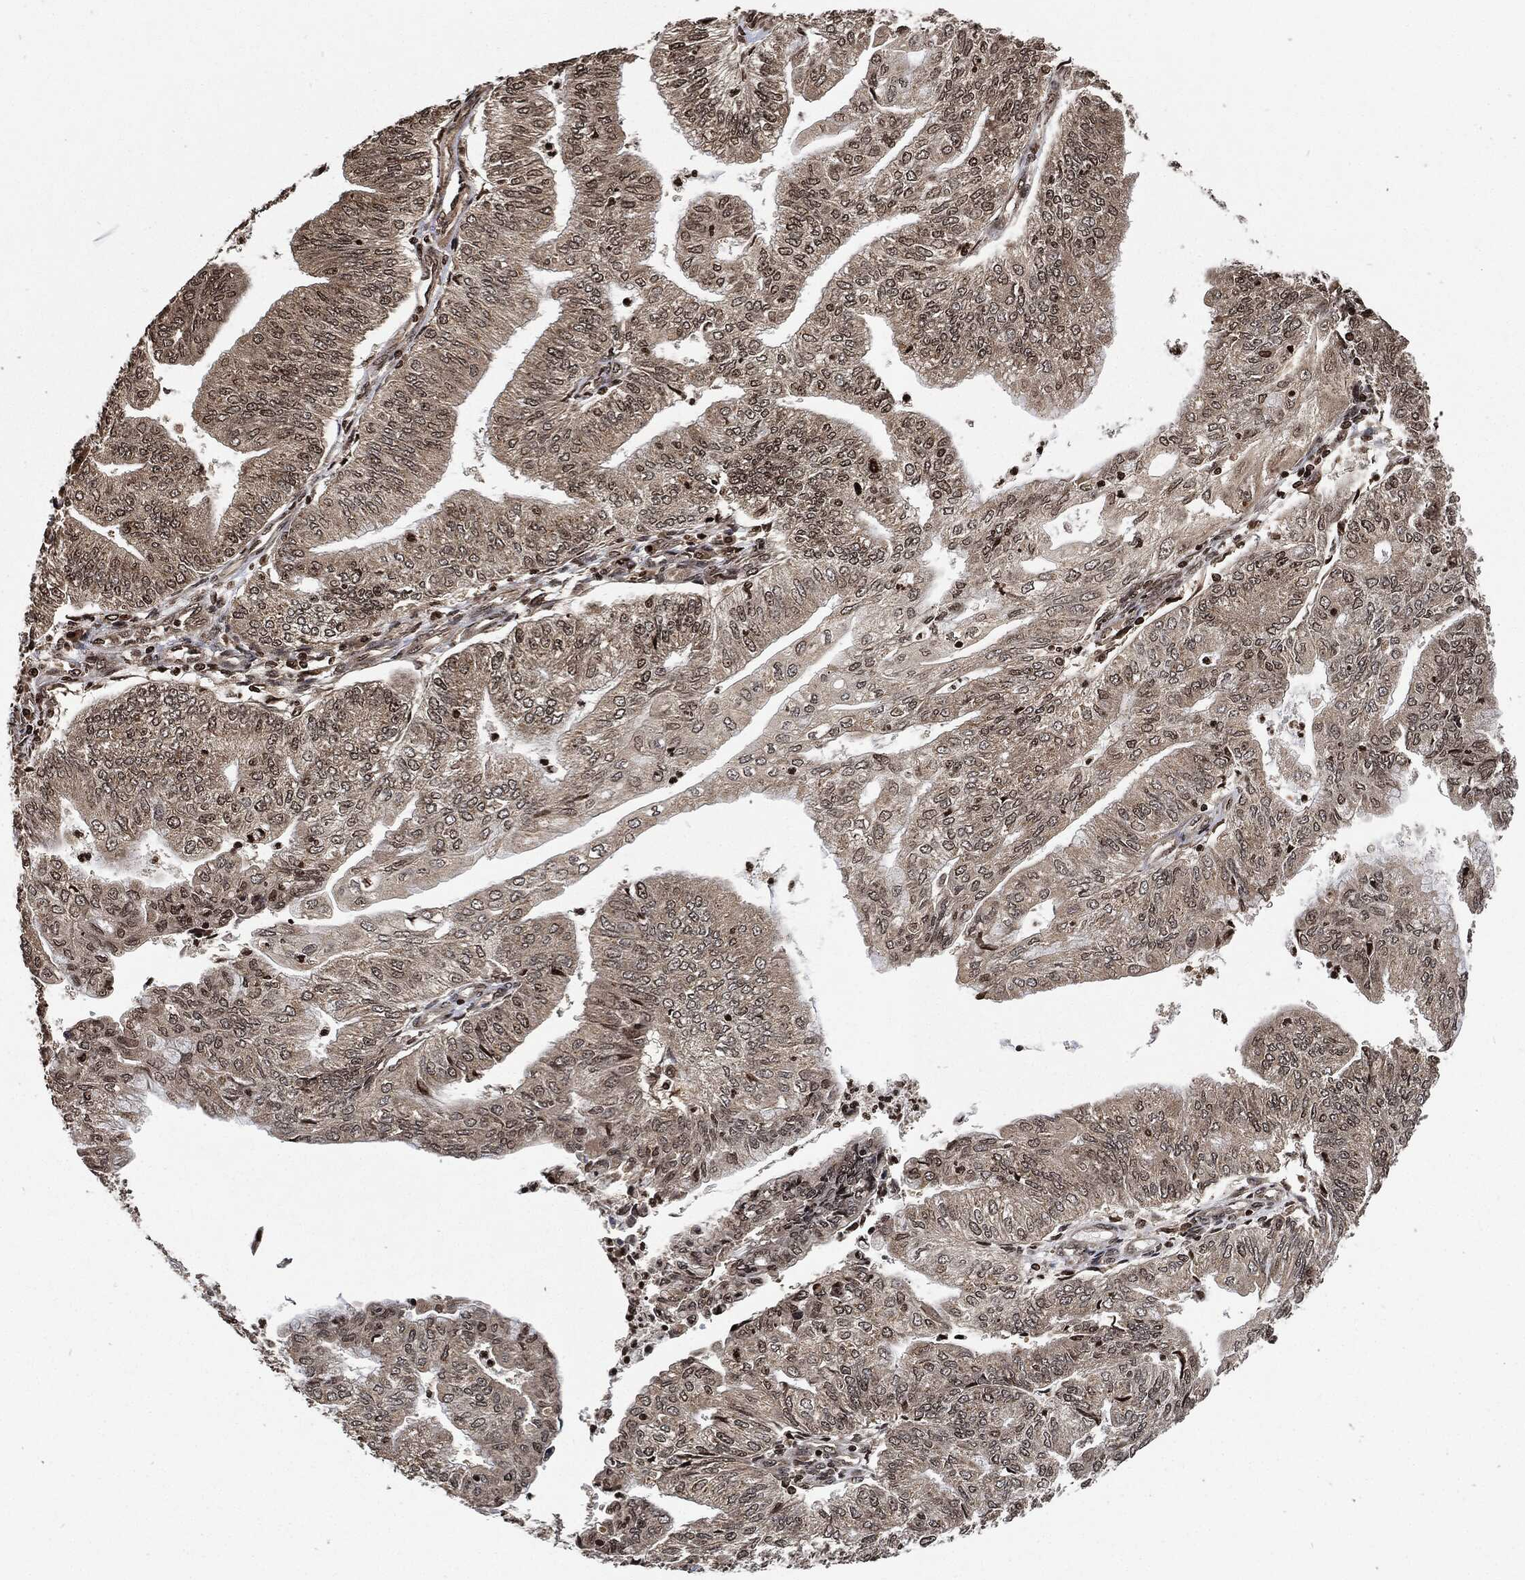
{"staining": {"intensity": "negative", "quantity": "none", "location": "none"}, "tissue": "endometrial cancer", "cell_type": "Tumor cells", "image_type": "cancer", "snomed": [{"axis": "morphology", "description": "Adenocarcinoma, NOS"}, {"axis": "topography", "description": "Endometrium"}], "caption": "Tumor cells are negative for protein expression in human endometrial cancer.", "gene": "PDK1", "patient": {"sex": "female", "age": 59}}